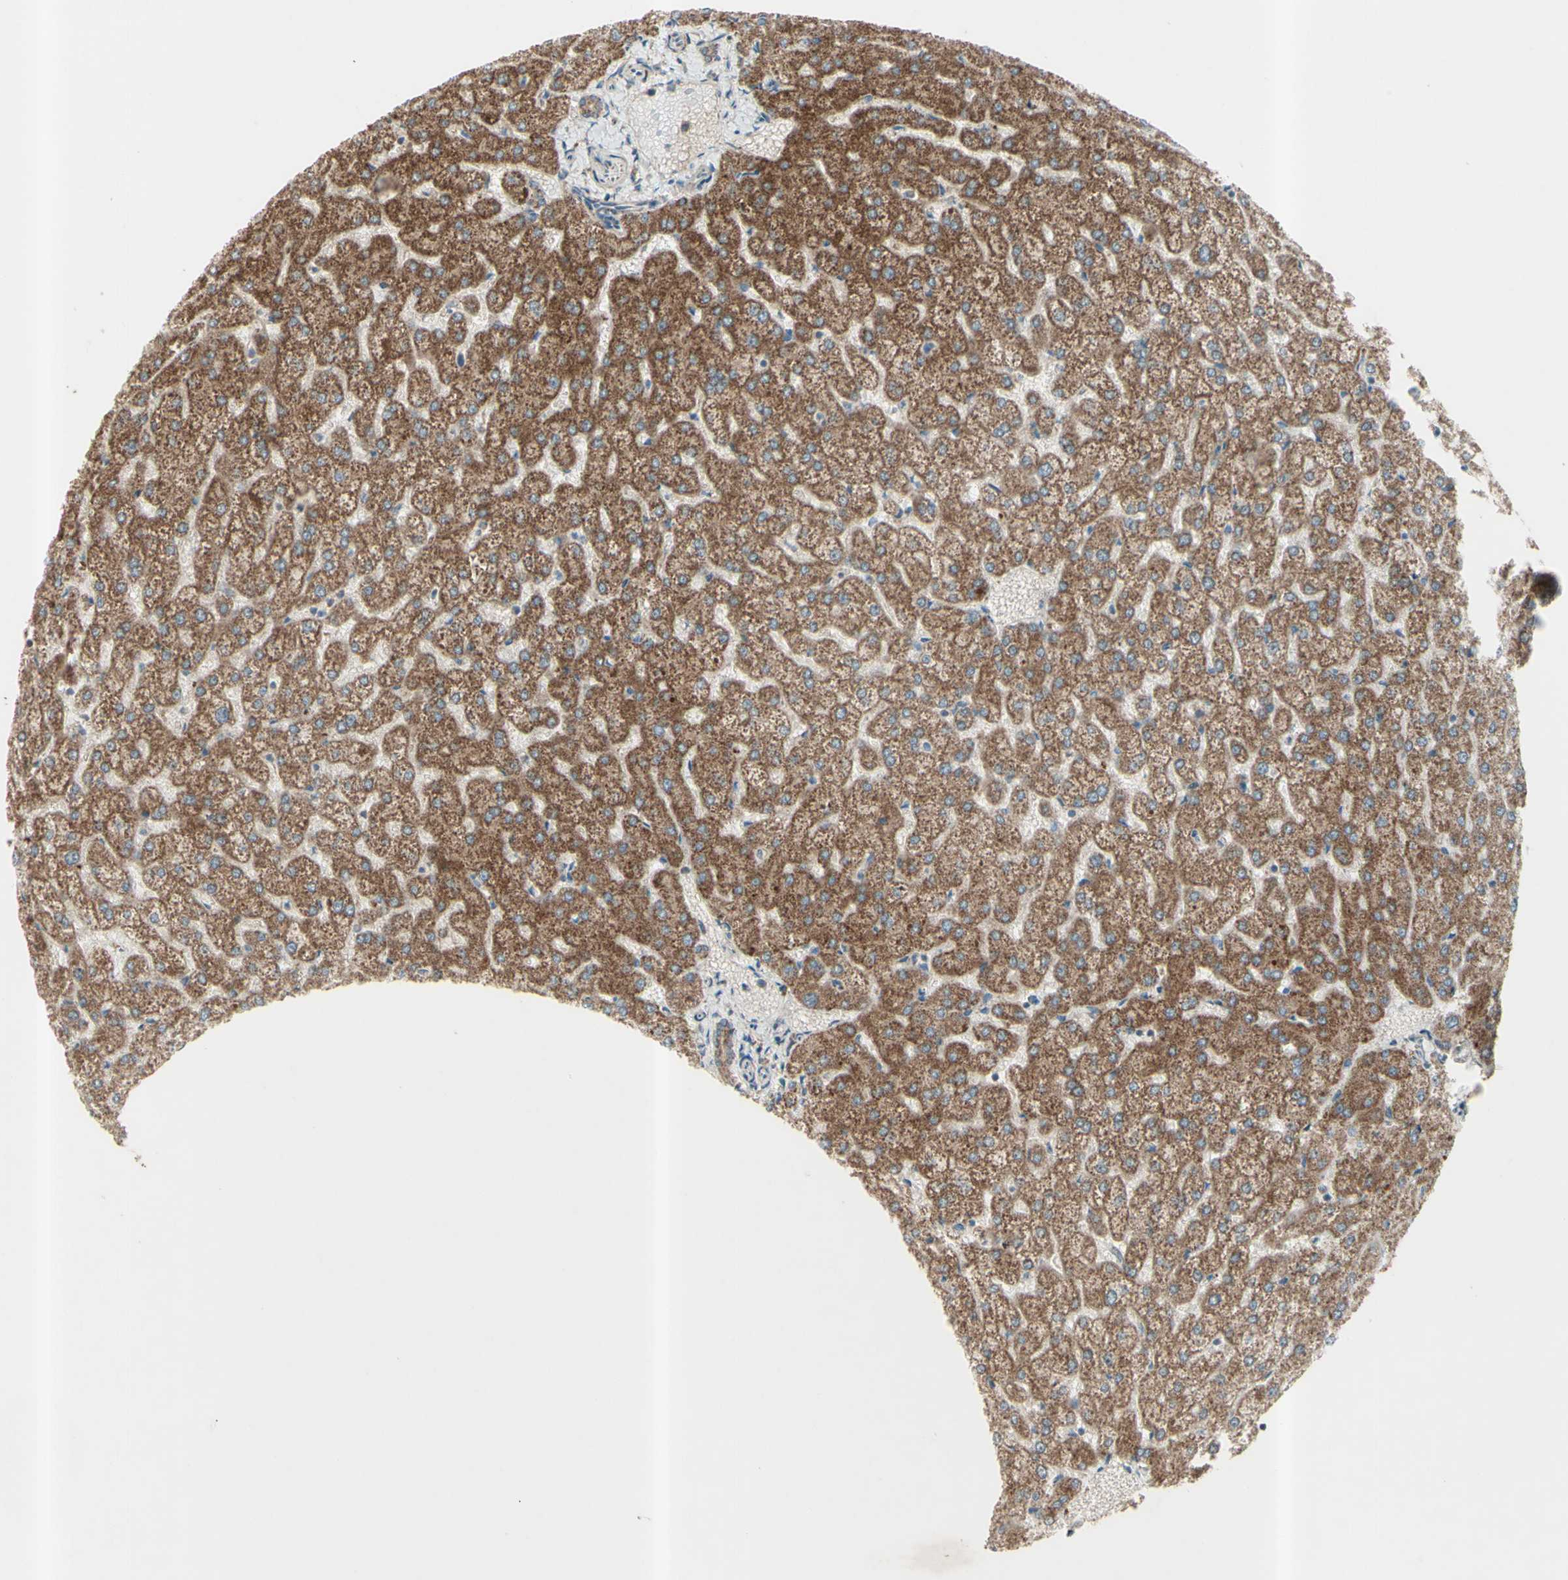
{"staining": {"intensity": "moderate", "quantity": ">75%", "location": "cytoplasmic/membranous"}, "tissue": "liver", "cell_type": "Cholangiocytes", "image_type": "normal", "snomed": [{"axis": "morphology", "description": "Normal tissue, NOS"}, {"axis": "topography", "description": "Liver"}], "caption": "Human liver stained for a protein (brown) reveals moderate cytoplasmic/membranous positive expression in about >75% of cholangiocytes.", "gene": "RHOT1", "patient": {"sex": "female", "age": 32}}